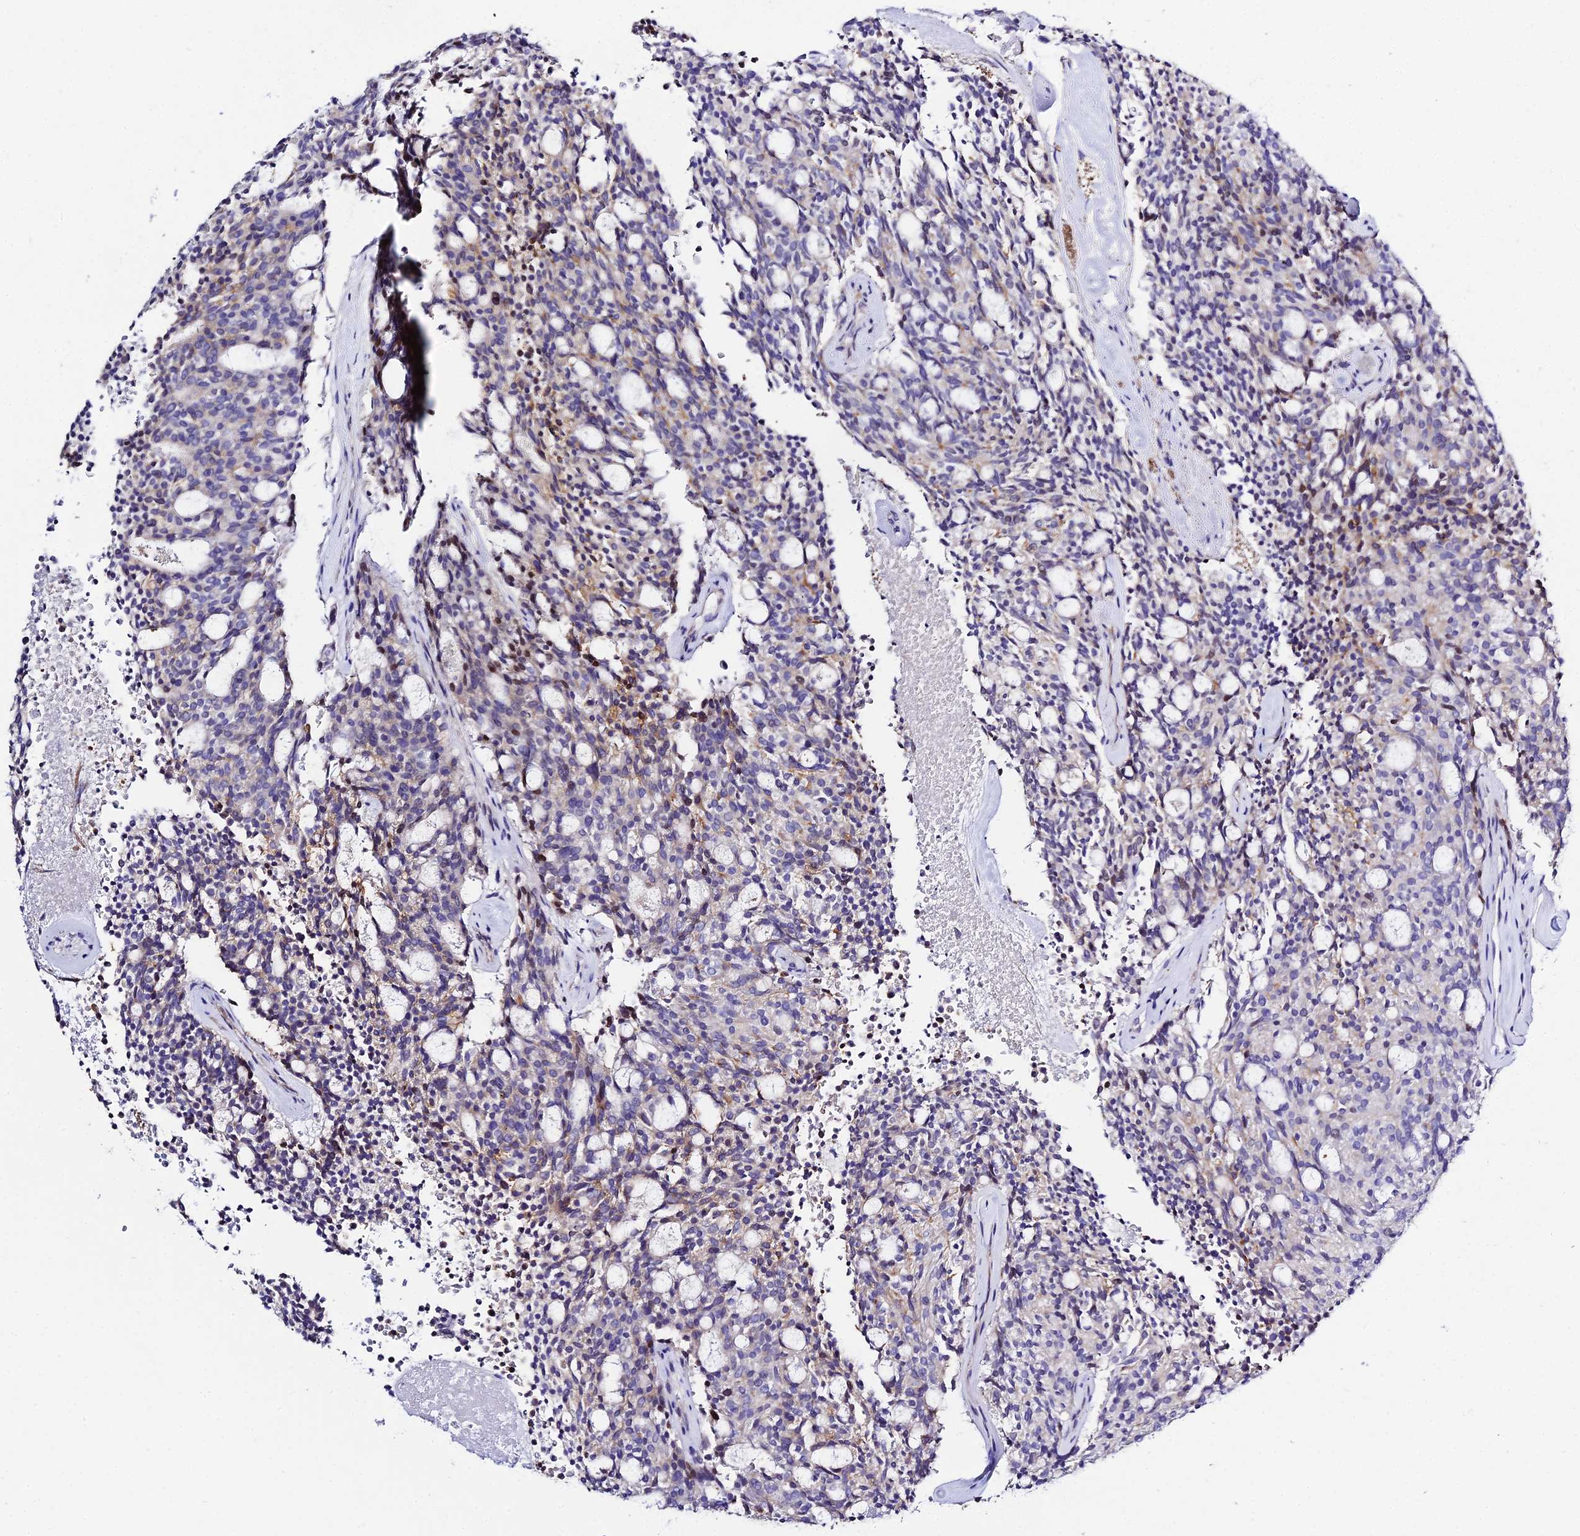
{"staining": {"intensity": "weak", "quantity": "25%-75%", "location": "cytoplasmic/membranous"}, "tissue": "carcinoid", "cell_type": "Tumor cells", "image_type": "cancer", "snomed": [{"axis": "morphology", "description": "Carcinoid, malignant, NOS"}, {"axis": "topography", "description": "Pancreas"}], "caption": "DAB immunohistochemical staining of carcinoid shows weak cytoplasmic/membranous protein expression in approximately 25%-75% of tumor cells.", "gene": "POFUT2", "patient": {"sex": "female", "age": 54}}